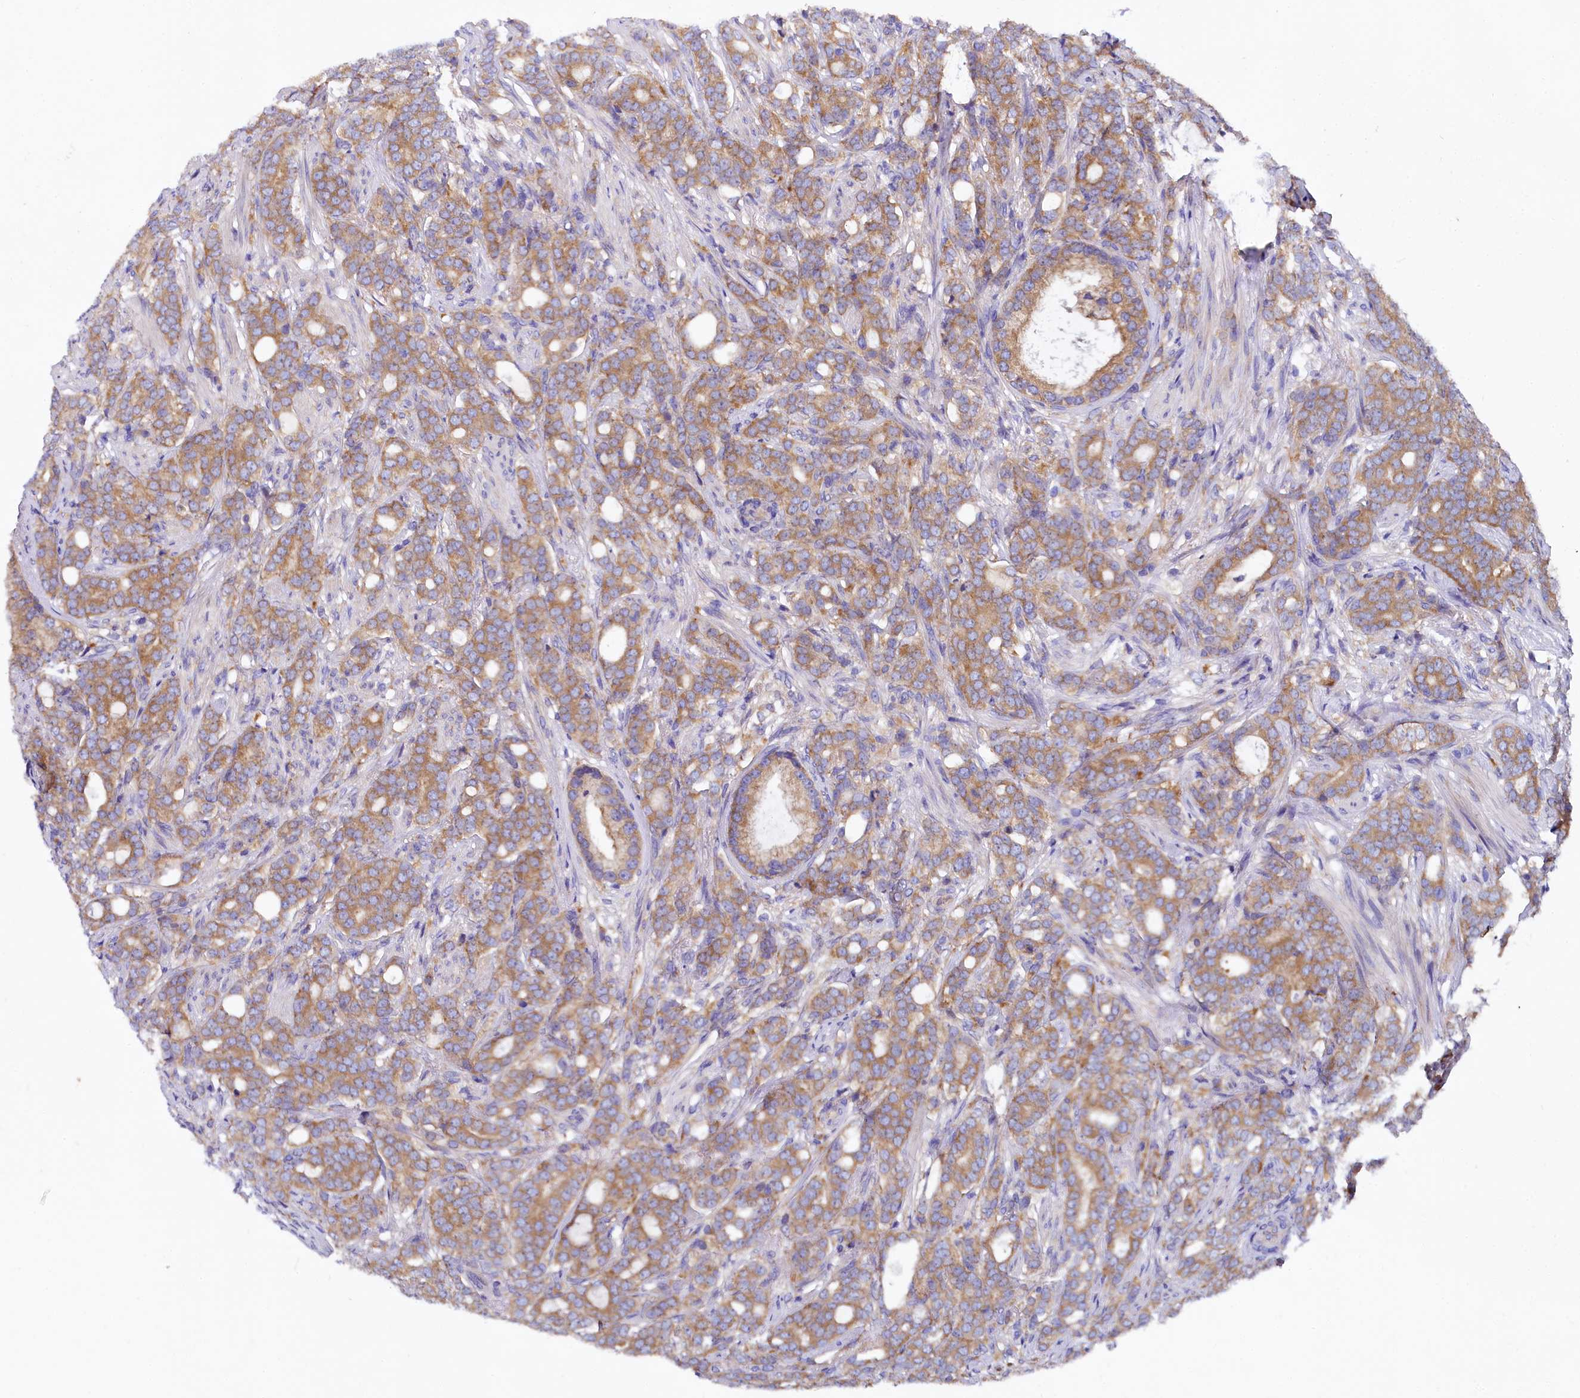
{"staining": {"intensity": "moderate", "quantity": ">75%", "location": "cytoplasmic/membranous"}, "tissue": "prostate cancer", "cell_type": "Tumor cells", "image_type": "cancer", "snomed": [{"axis": "morphology", "description": "Adenocarcinoma, Low grade"}, {"axis": "topography", "description": "Prostate"}], "caption": "This is a histology image of immunohistochemistry staining of low-grade adenocarcinoma (prostate), which shows moderate staining in the cytoplasmic/membranous of tumor cells.", "gene": "QARS1", "patient": {"sex": "male", "age": 71}}